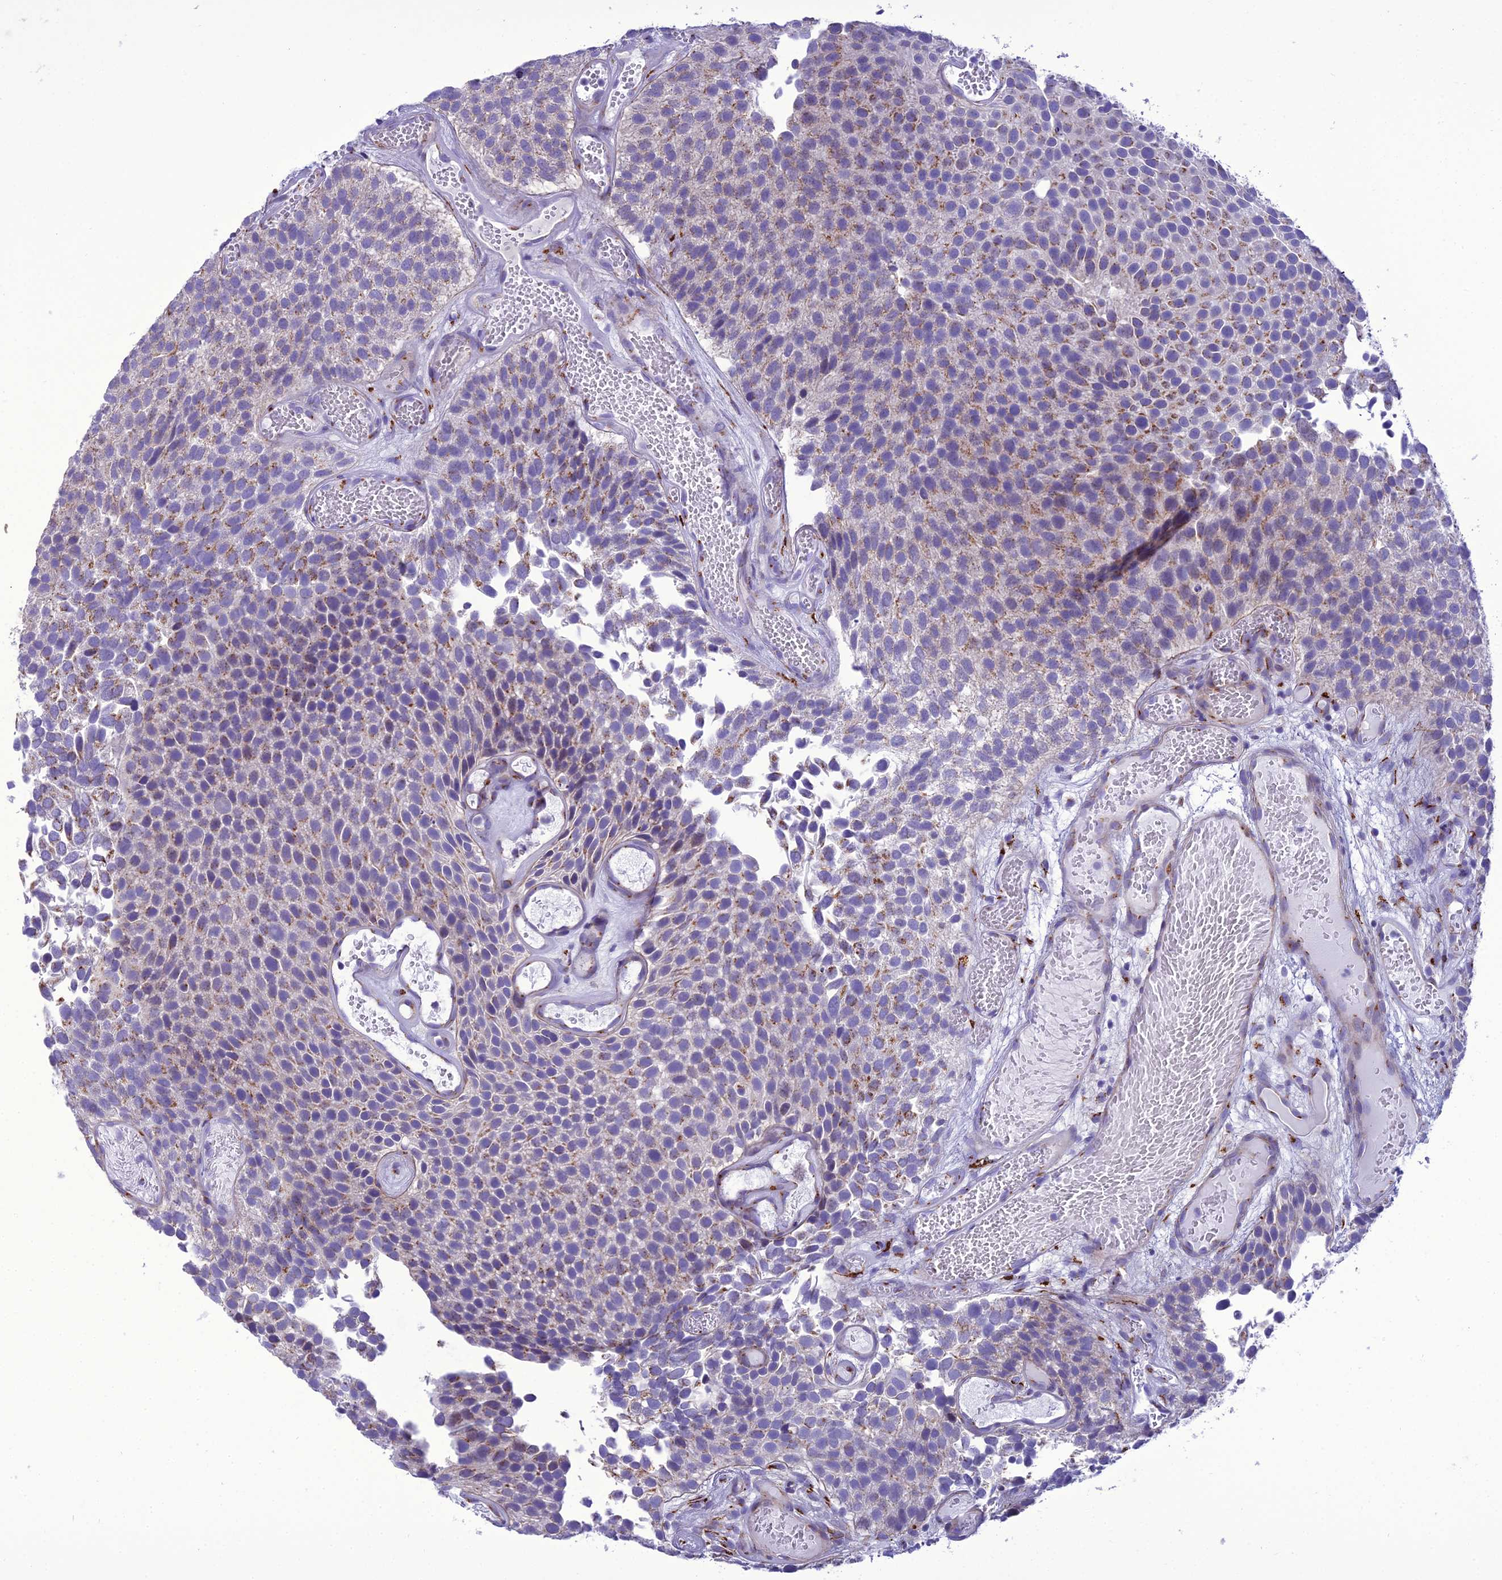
{"staining": {"intensity": "weak", "quantity": "25%-75%", "location": "cytoplasmic/membranous"}, "tissue": "urothelial cancer", "cell_type": "Tumor cells", "image_type": "cancer", "snomed": [{"axis": "morphology", "description": "Urothelial carcinoma, Low grade"}, {"axis": "topography", "description": "Urinary bladder"}], "caption": "A histopathology image of human urothelial carcinoma (low-grade) stained for a protein shows weak cytoplasmic/membranous brown staining in tumor cells.", "gene": "GOLM2", "patient": {"sex": "male", "age": 89}}